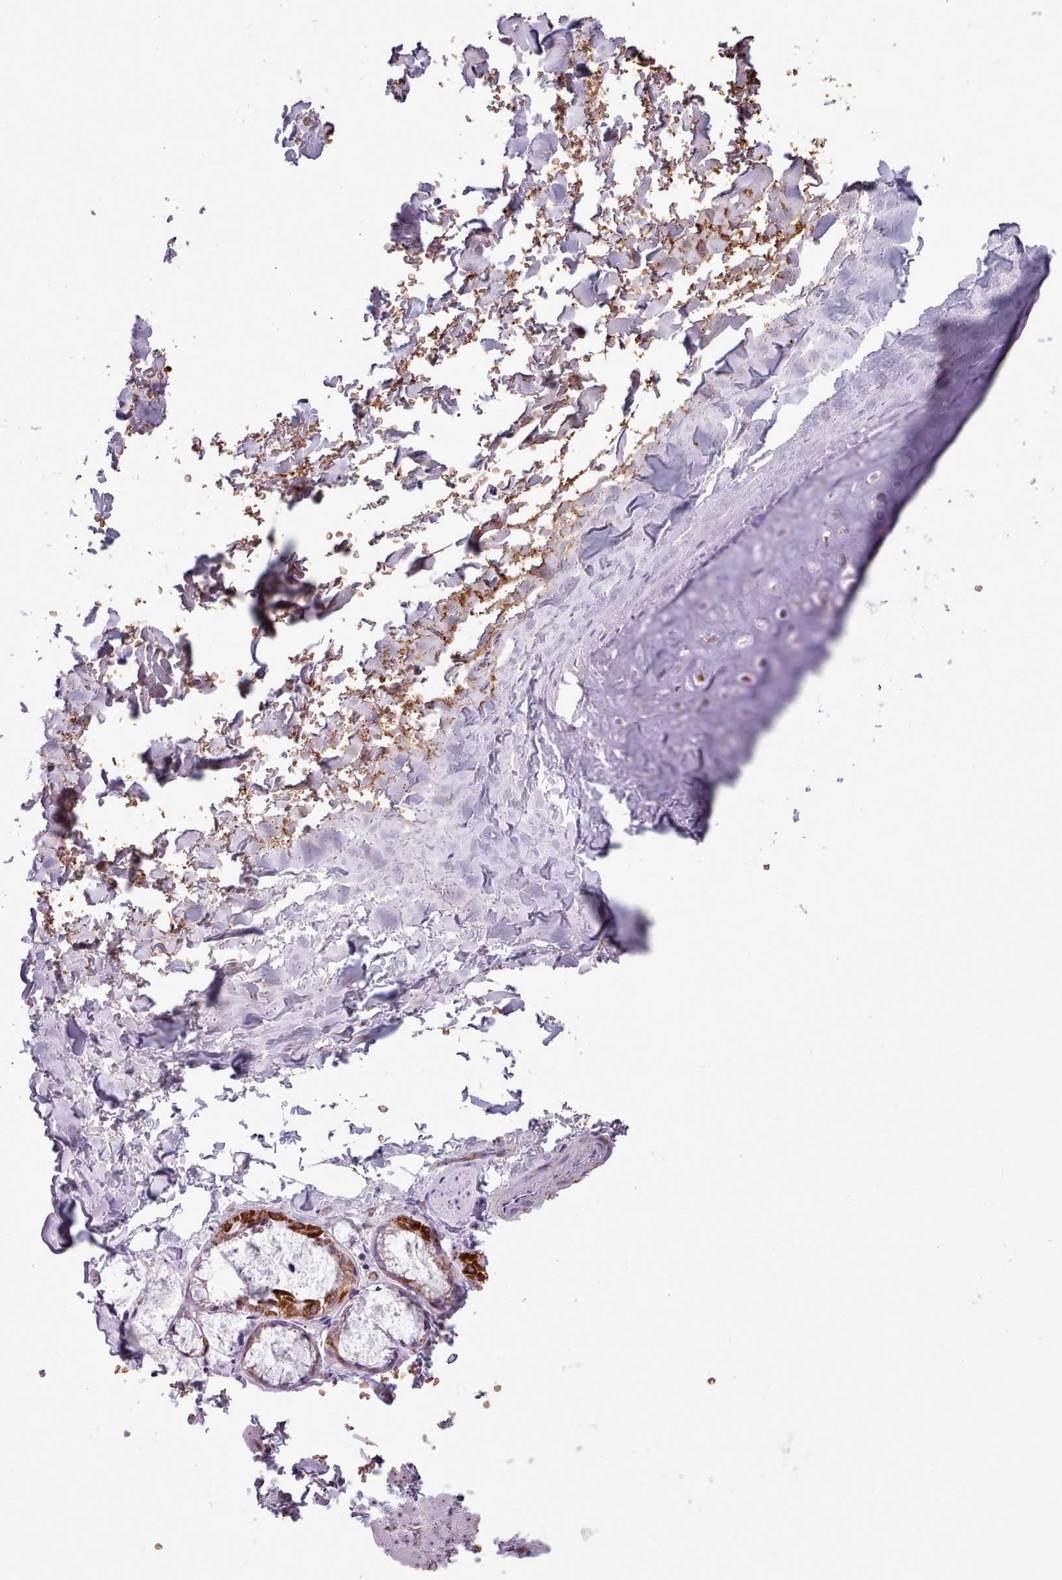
{"staining": {"intensity": "negative", "quantity": "none", "location": "none"}, "tissue": "adipose tissue", "cell_type": "Adipocytes", "image_type": "normal", "snomed": [{"axis": "morphology", "description": "Normal tissue, NOS"}, {"axis": "topography", "description": "Cartilage tissue"}], "caption": "This micrograph is of unremarkable adipose tissue stained with immunohistochemistry (IHC) to label a protein in brown with the nuclei are counter-stained blue. There is no staining in adipocytes. Brightfield microscopy of IHC stained with DAB (brown) and hematoxylin (blue), captured at high magnification.", "gene": "AK4P3", "patient": {"sex": "male", "age": 66}}